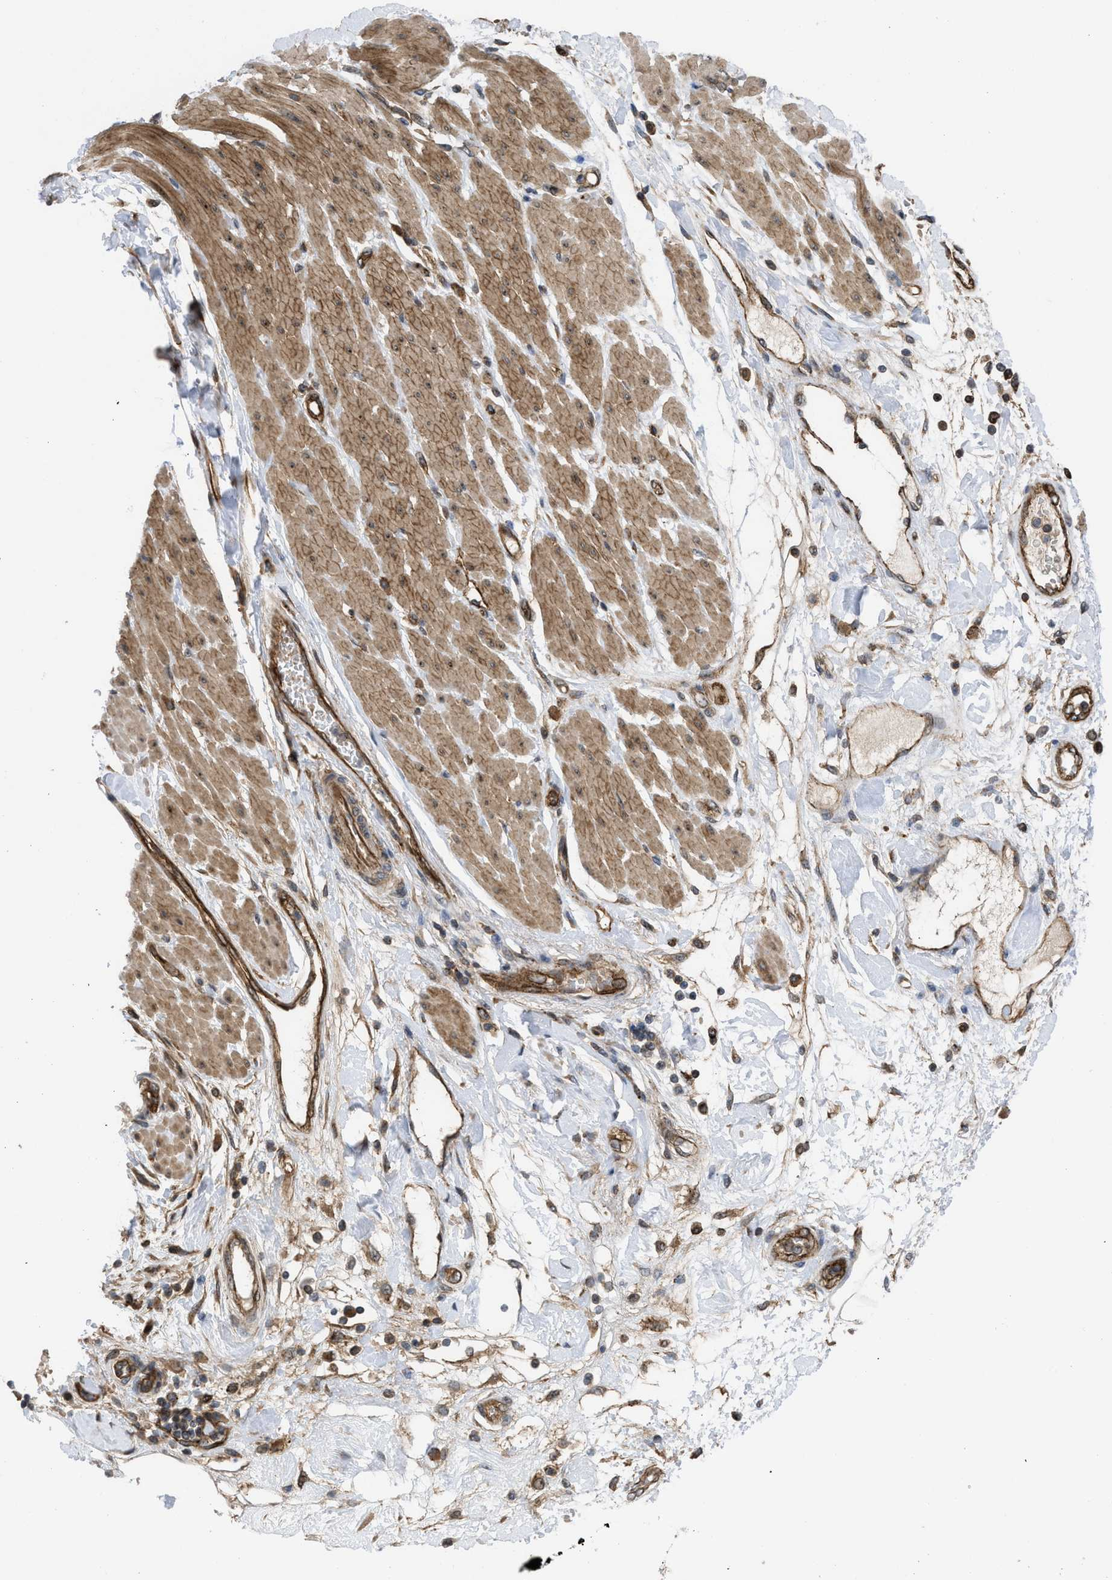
{"staining": {"intensity": "moderate", "quantity": "25%-75%", "location": "cytoplasmic/membranous"}, "tissue": "adipose tissue", "cell_type": "Adipocytes", "image_type": "normal", "snomed": [{"axis": "morphology", "description": "Normal tissue, NOS"}, {"axis": "morphology", "description": "Adenocarcinoma, NOS"}, {"axis": "topography", "description": "Duodenum"}, {"axis": "topography", "description": "Peripheral nerve tissue"}], "caption": "High-magnification brightfield microscopy of unremarkable adipose tissue stained with DAB (3,3'-diaminobenzidine) (brown) and counterstained with hematoxylin (blue). adipocytes exhibit moderate cytoplasmic/membranous staining is present in about25%-75% of cells. Nuclei are stained in blue.", "gene": "GPATCH2L", "patient": {"sex": "female", "age": 60}}